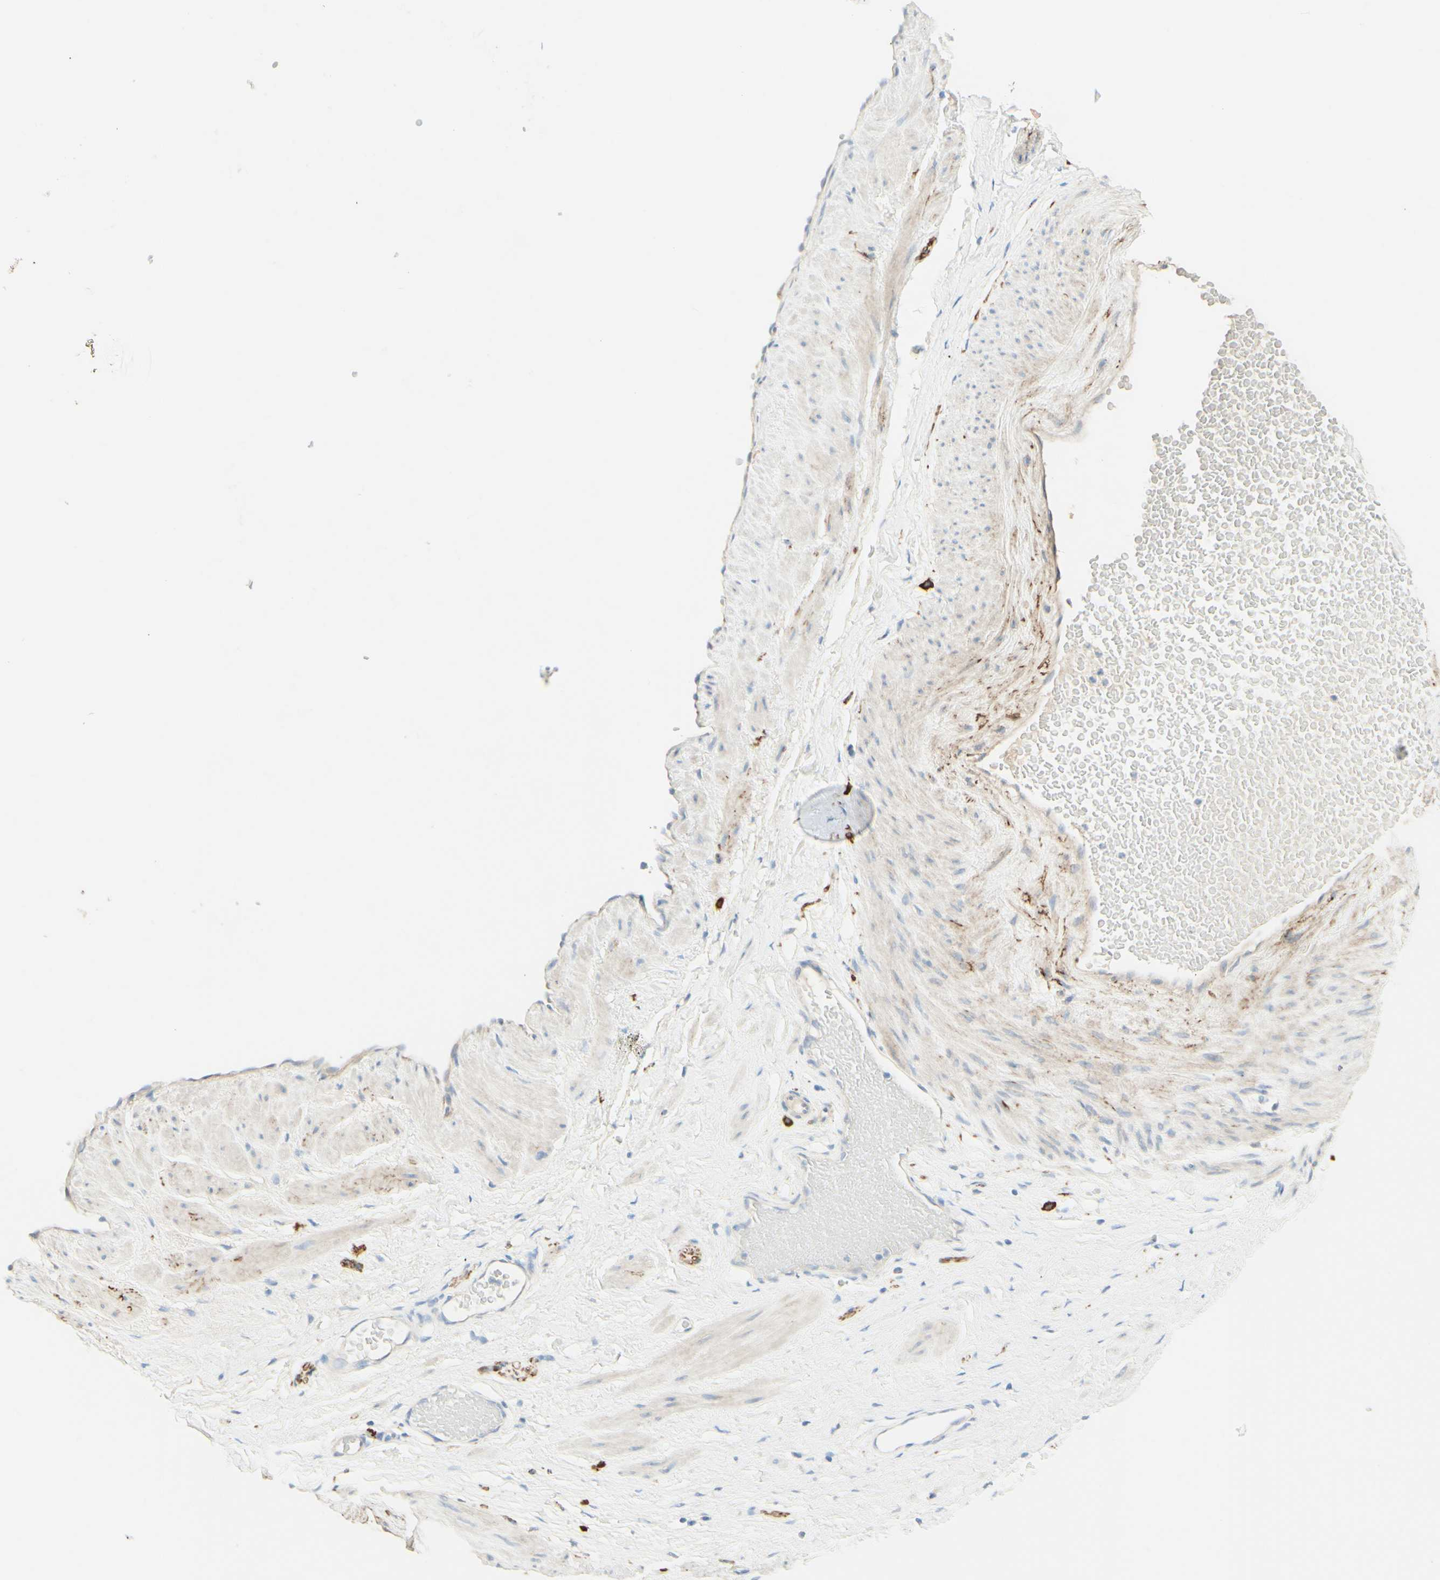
{"staining": {"intensity": "negative", "quantity": "none", "location": "none"}, "tissue": "adipose tissue", "cell_type": "Adipocytes", "image_type": "normal", "snomed": [{"axis": "morphology", "description": "Normal tissue, NOS"}, {"axis": "topography", "description": "Soft tissue"}, {"axis": "topography", "description": "Vascular tissue"}], "caption": "This is an immunohistochemistry (IHC) image of normal adipose tissue. There is no staining in adipocytes.", "gene": "ALCAM", "patient": {"sex": "female", "age": 35}}